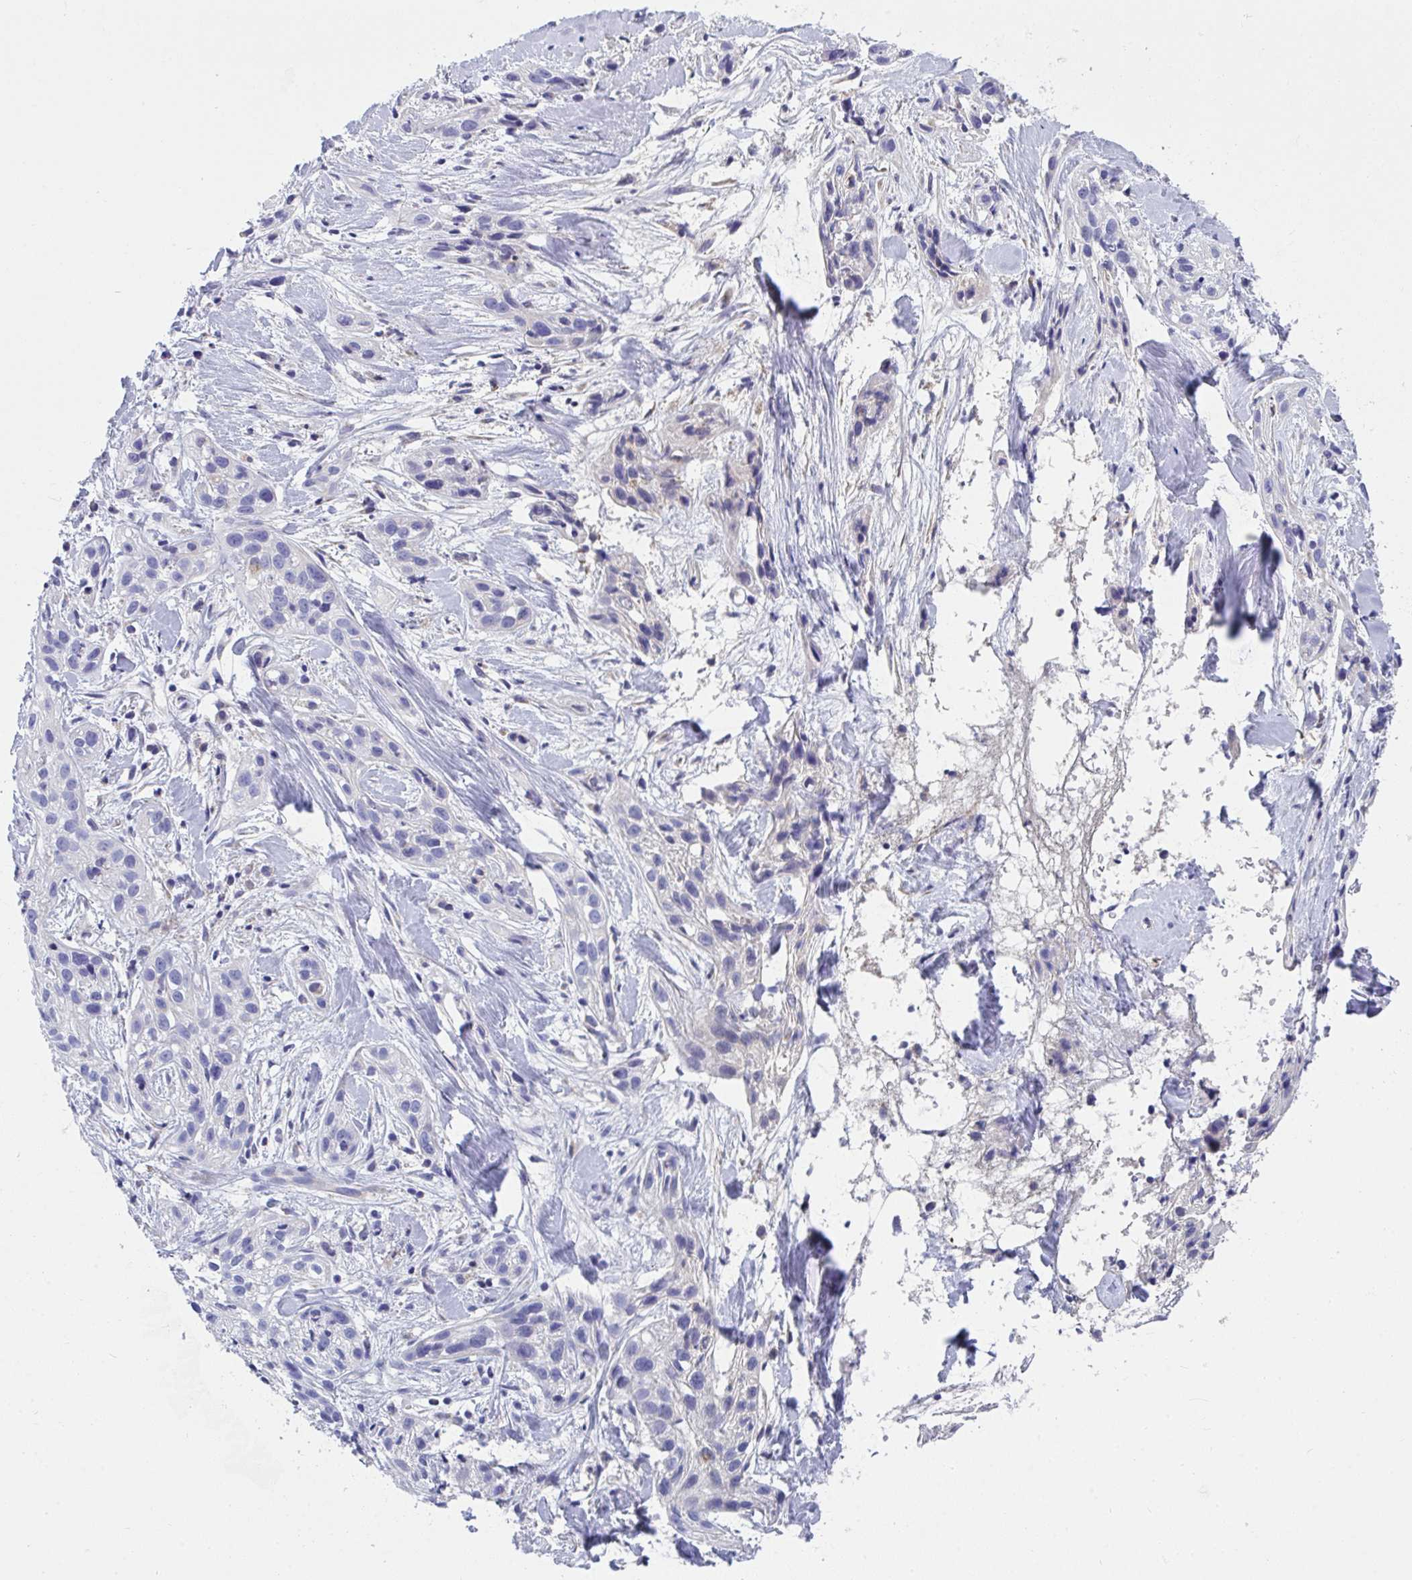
{"staining": {"intensity": "negative", "quantity": "none", "location": "none"}, "tissue": "skin cancer", "cell_type": "Tumor cells", "image_type": "cancer", "snomed": [{"axis": "morphology", "description": "Squamous cell carcinoma, NOS"}, {"axis": "topography", "description": "Skin"}], "caption": "There is no significant positivity in tumor cells of skin squamous cell carcinoma.", "gene": "COA5", "patient": {"sex": "male", "age": 82}}